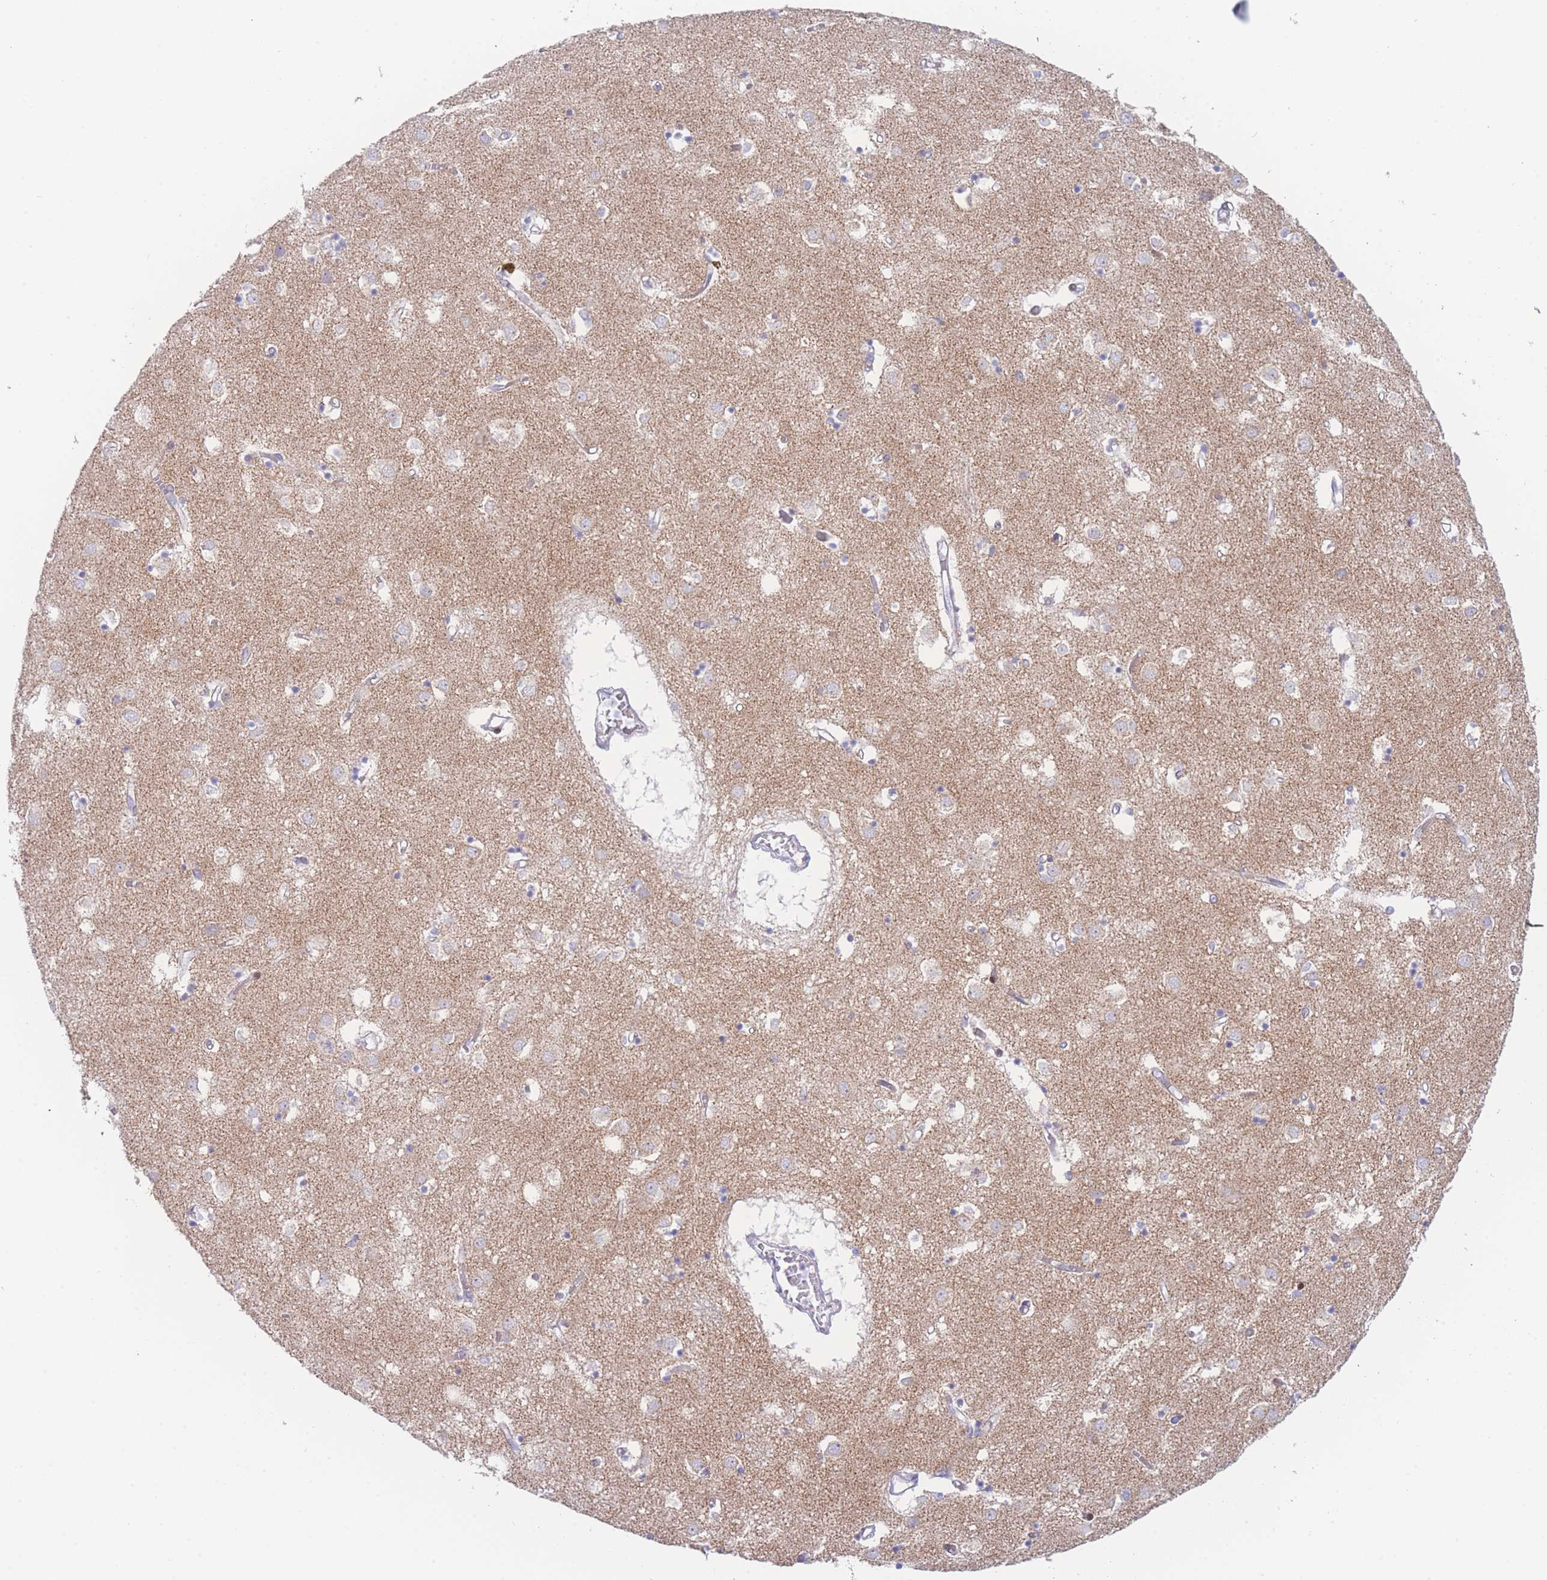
{"staining": {"intensity": "negative", "quantity": "none", "location": "none"}, "tissue": "caudate", "cell_type": "Glial cells", "image_type": "normal", "snomed": [{"axis": "morphology", "description": "Normal tissue, NOS"}, {"axis": "topography", "description": "Lateral ventricle wall"}], "caption": "An IHC photomicrograph of unremarkable caudate is shown. There is no staining in glial cells of caudate.", "gene": "GPAM", "patient": {"sex": "male", "age": 70}}